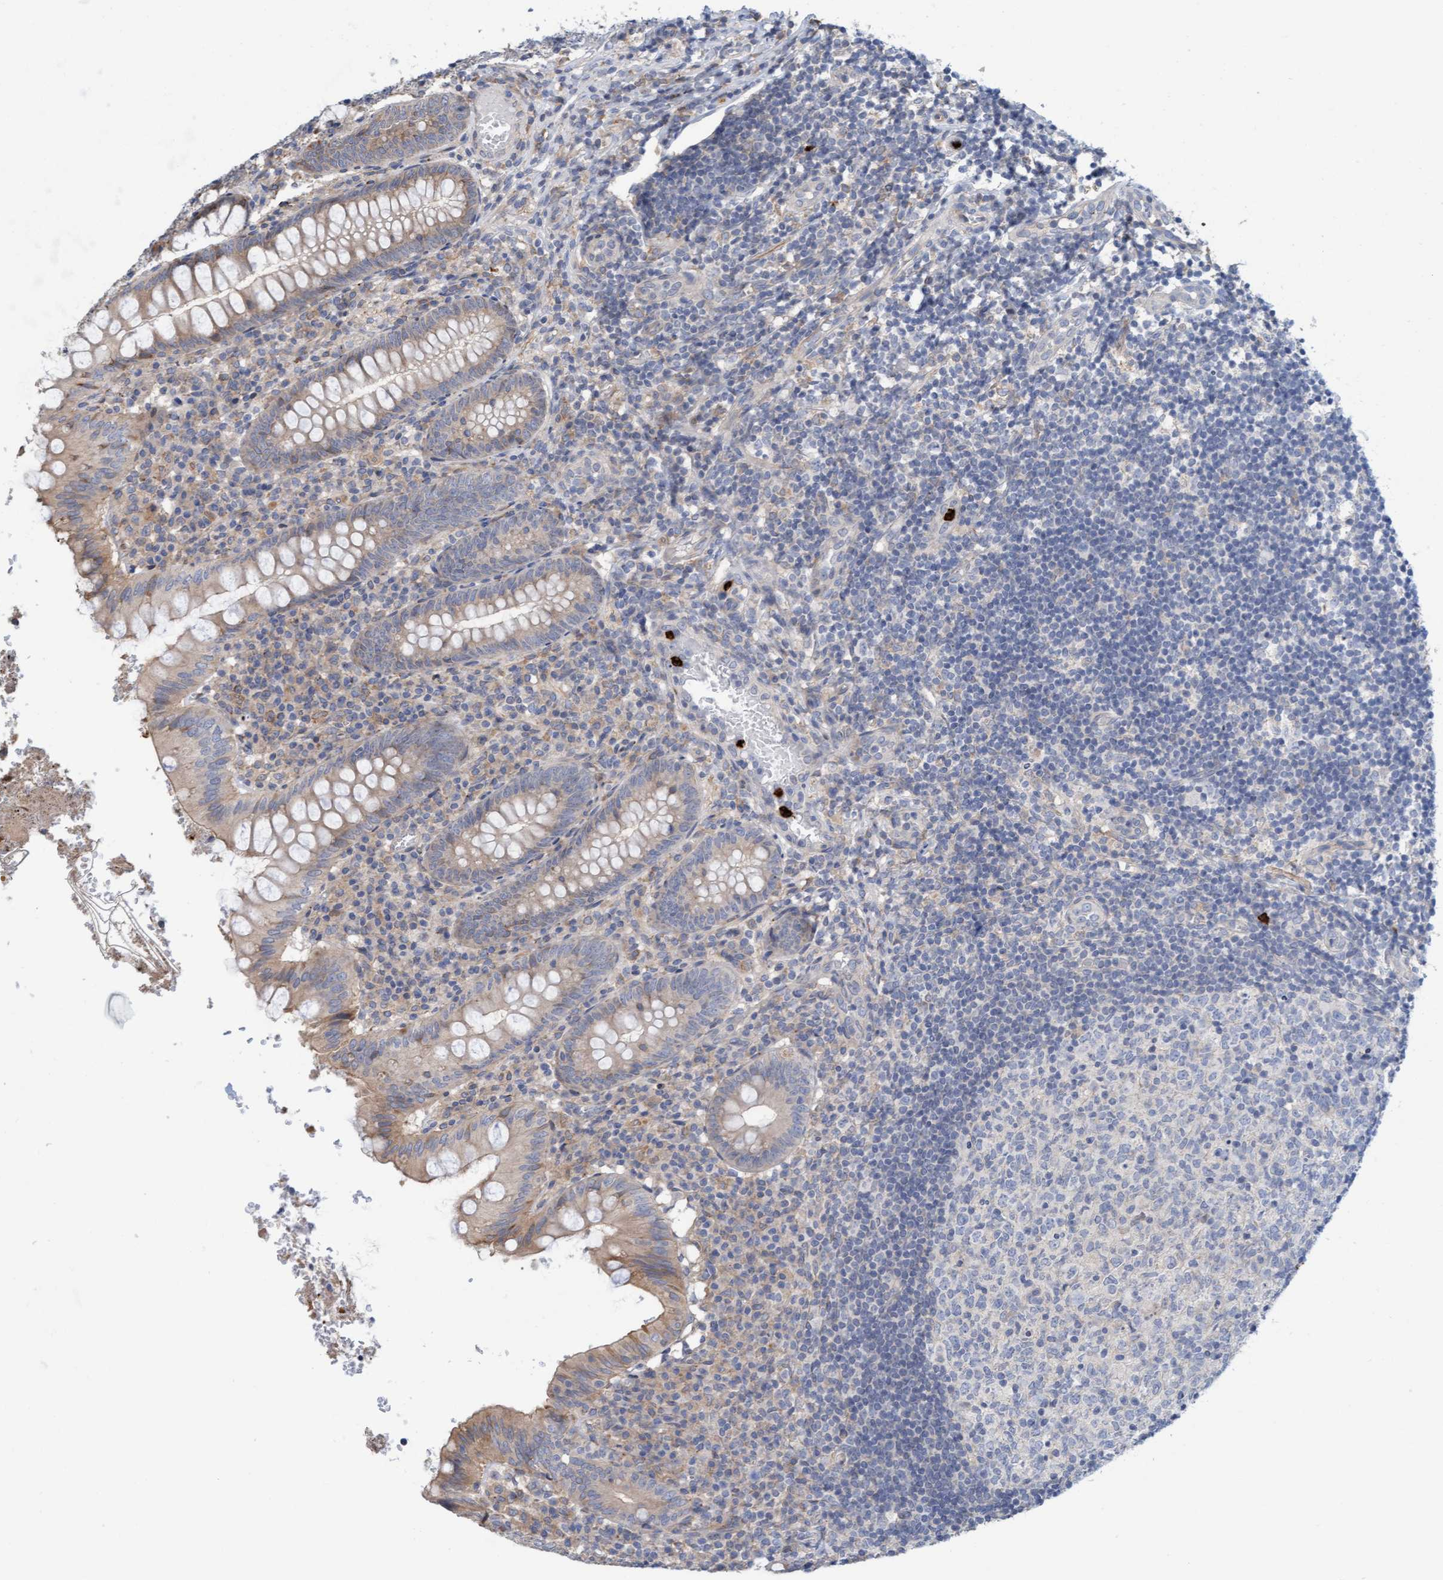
{"staining": {"intensity": "weak", "quantity": ">75%", "location": "cytoplasmic/membranous"}, "tissue": "appendix", "cell_type": "Glandular cells", "image_type": "normal", "snomed": [{"axis": "morphology", "description": "Normal tissue, NOS"}, {"axis": "topography", "description": "Appendix"}], "caption": "This image exhibits unremarkable appendix stained with immunohistochemistry (IHC) to label a protein in brown. The cytoplasmic/membranous of glandular cells show weak positivity for the protein. Nuclei are counter-stained blue.", "gene": "MMP8", "patient": {"sex": "male", "age": 8}}